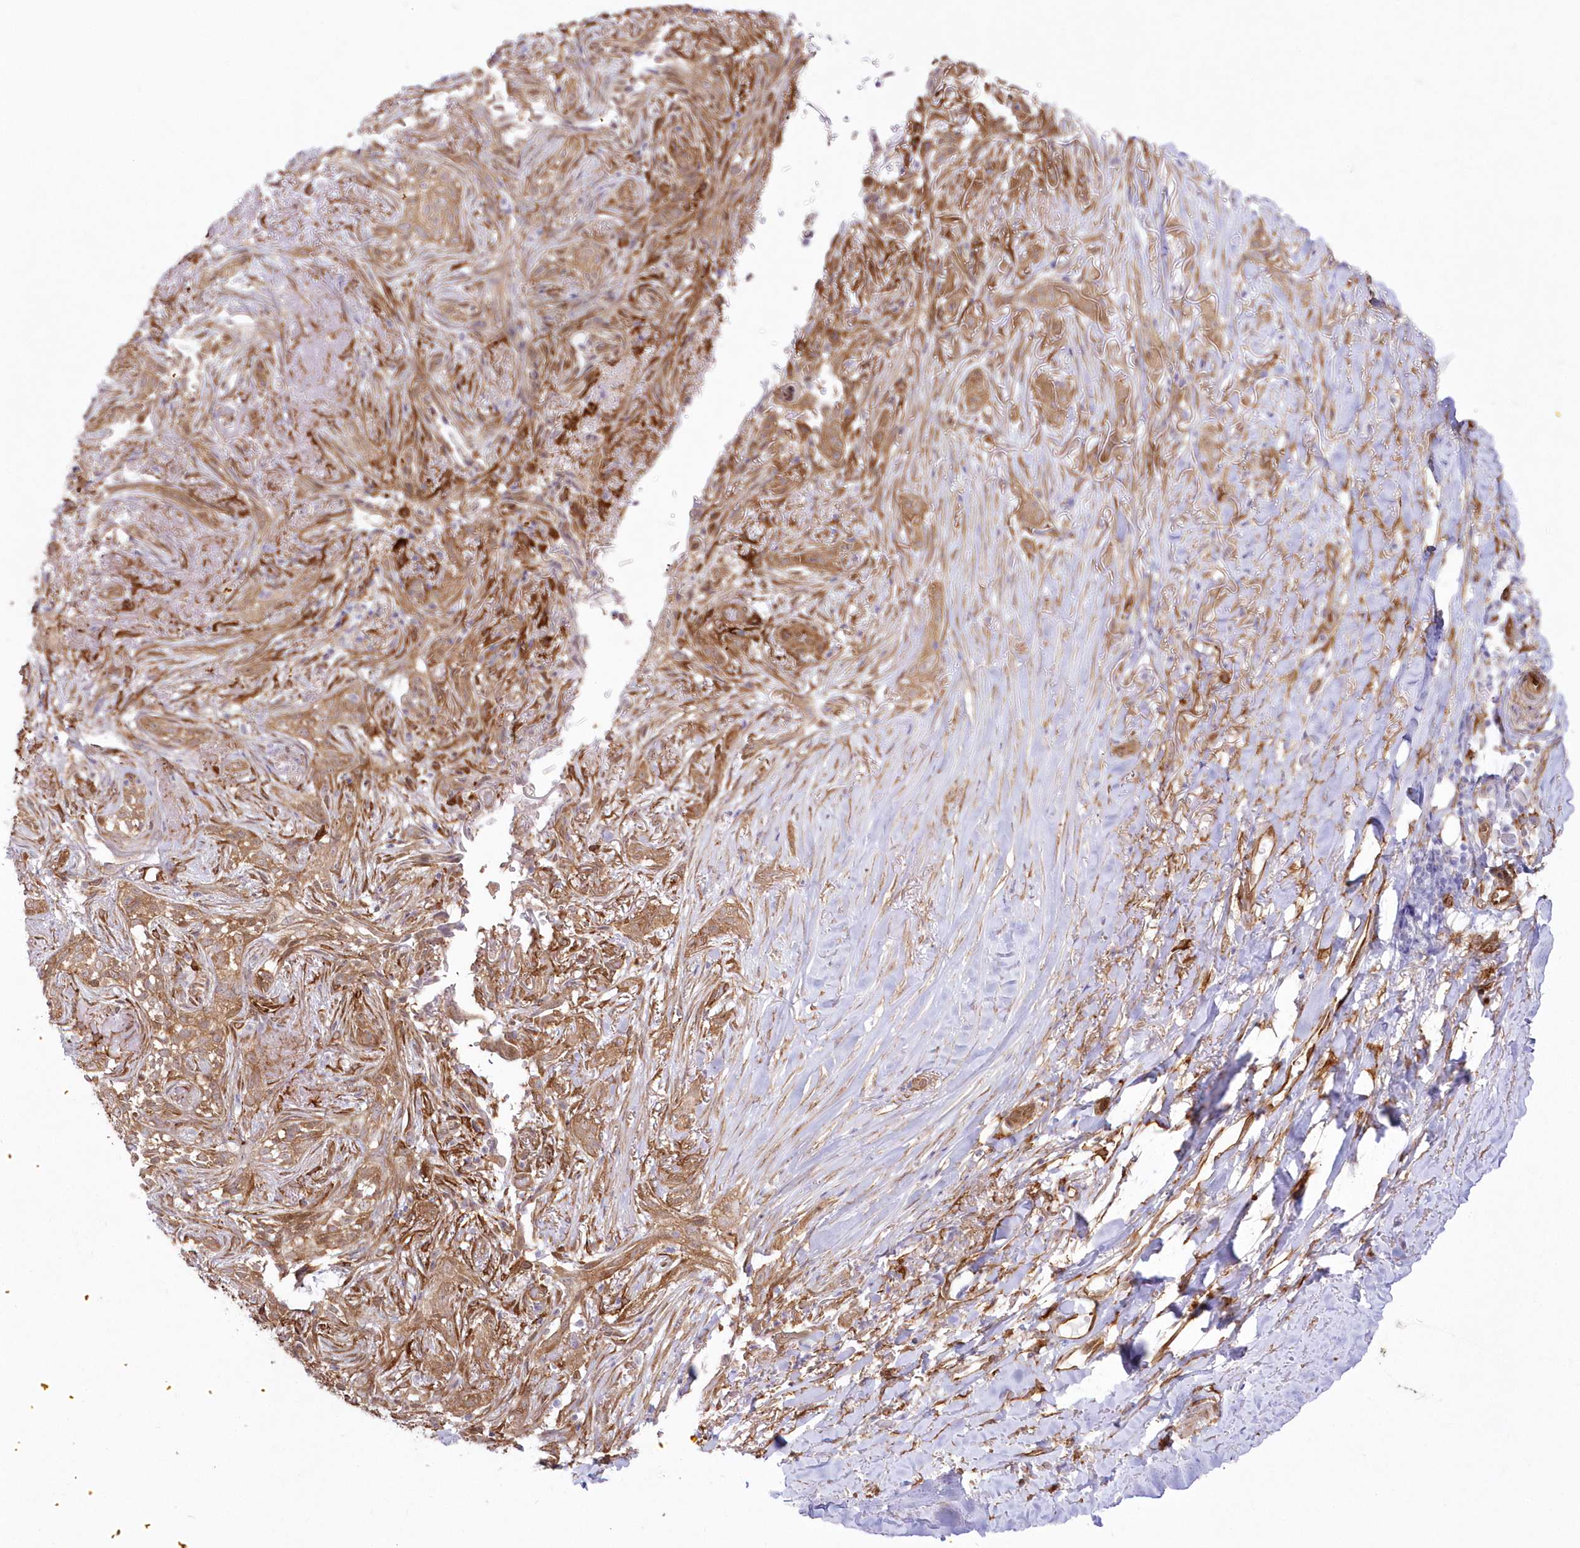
{"staining": {"intensity": "negative", "quantity": "none", "location": "none"}, "tissue": "adipose tissue", "cell_type": "Adipocytes", "image_type": "normal", "snomed": [{"axis": "morphology", "description": "Normal tissue, NOS"}, {"axis": "morphology", "description": "Basal cell carcinoma"}, {"axis": "topography", "description": "Skin"}], "caption": "A high-resolution photomicrograph shows IHC staining of benign adipose tissue, which displays no significant positivity in adipocytes. The staining is performed using DAB (3,3'-diaminobenzidine) brown chromogen with nuclei counter-stained in using hematoxylin.", "gene": "SH3PXD2B", "patient": {"sex": "female", "age": 89}}